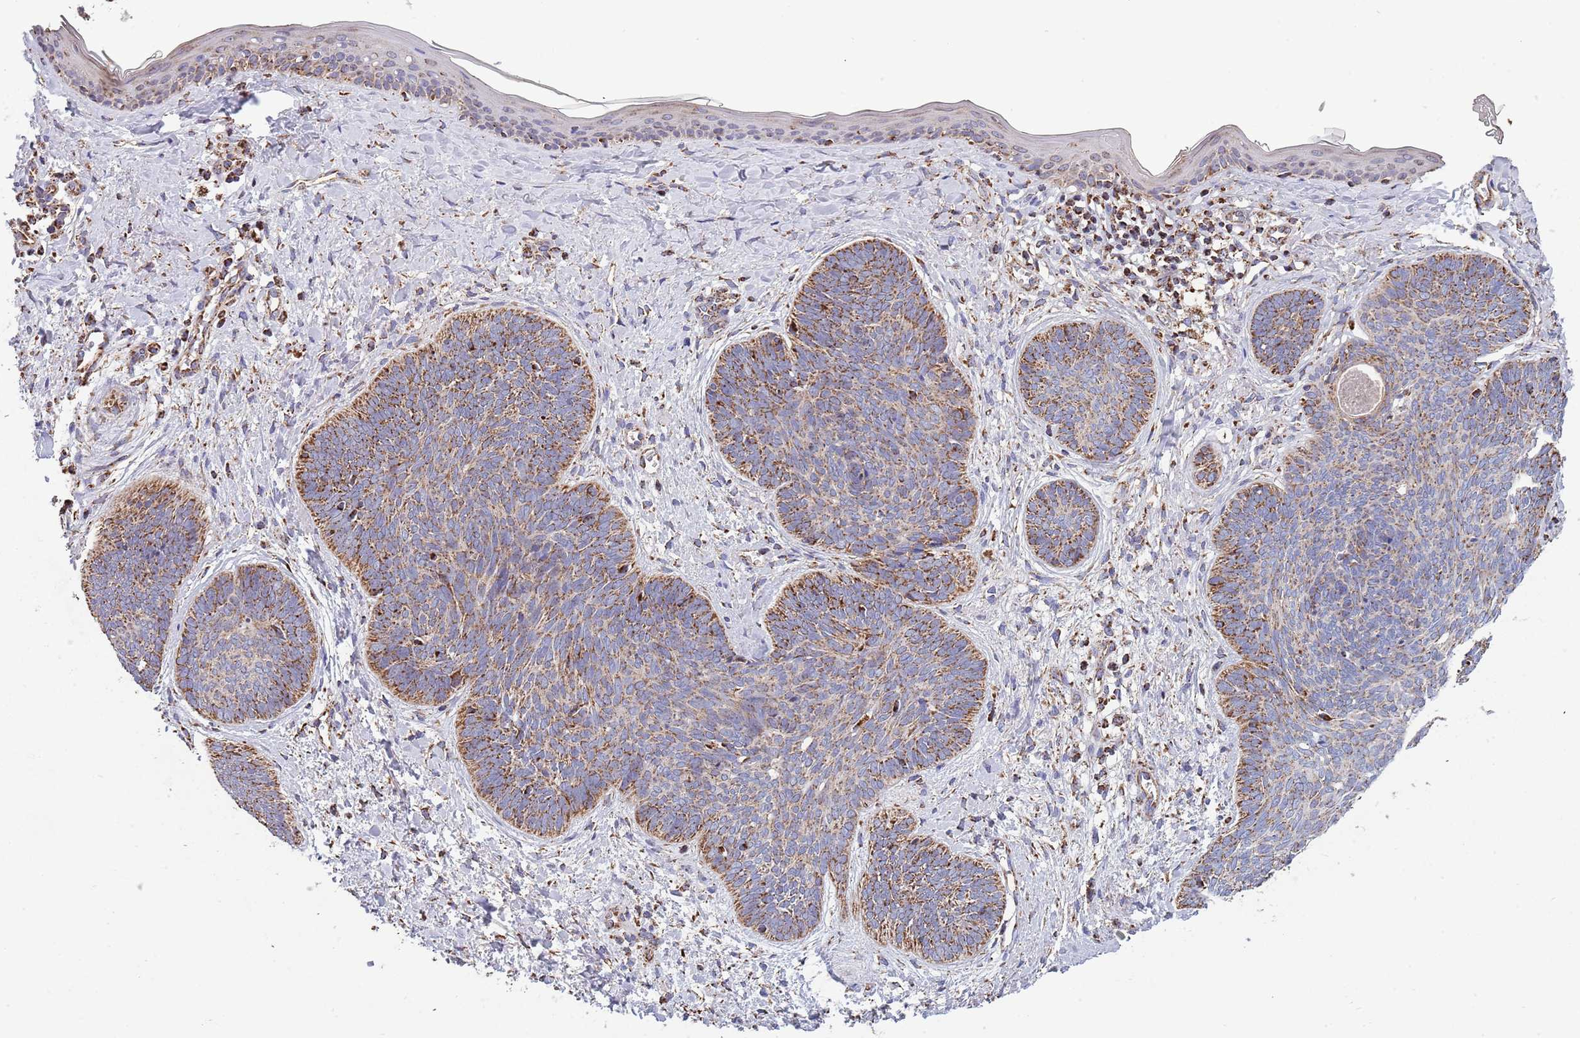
{"staining": {"intensity": "moderate", "quantity": "25%-75%", "location": "cytoplasmic/membranous"}, "tissue": "skin cancer", "cell_type": "Tumor cells", "image_type": "cancer", "snomed": [{"axis": "morphology", "description": "Basal cell carcinoma"}, {"axis": "topography", "description": "Skin"}], "caption": "Immunohistochemical staining of human skin basal cell carcinoma shows moderate cytoplasmic/membranous protein staining in about 25%-75% of tumor cells.", "gene": "VPS16", "patient": {"sex": "female", "age": 81}}